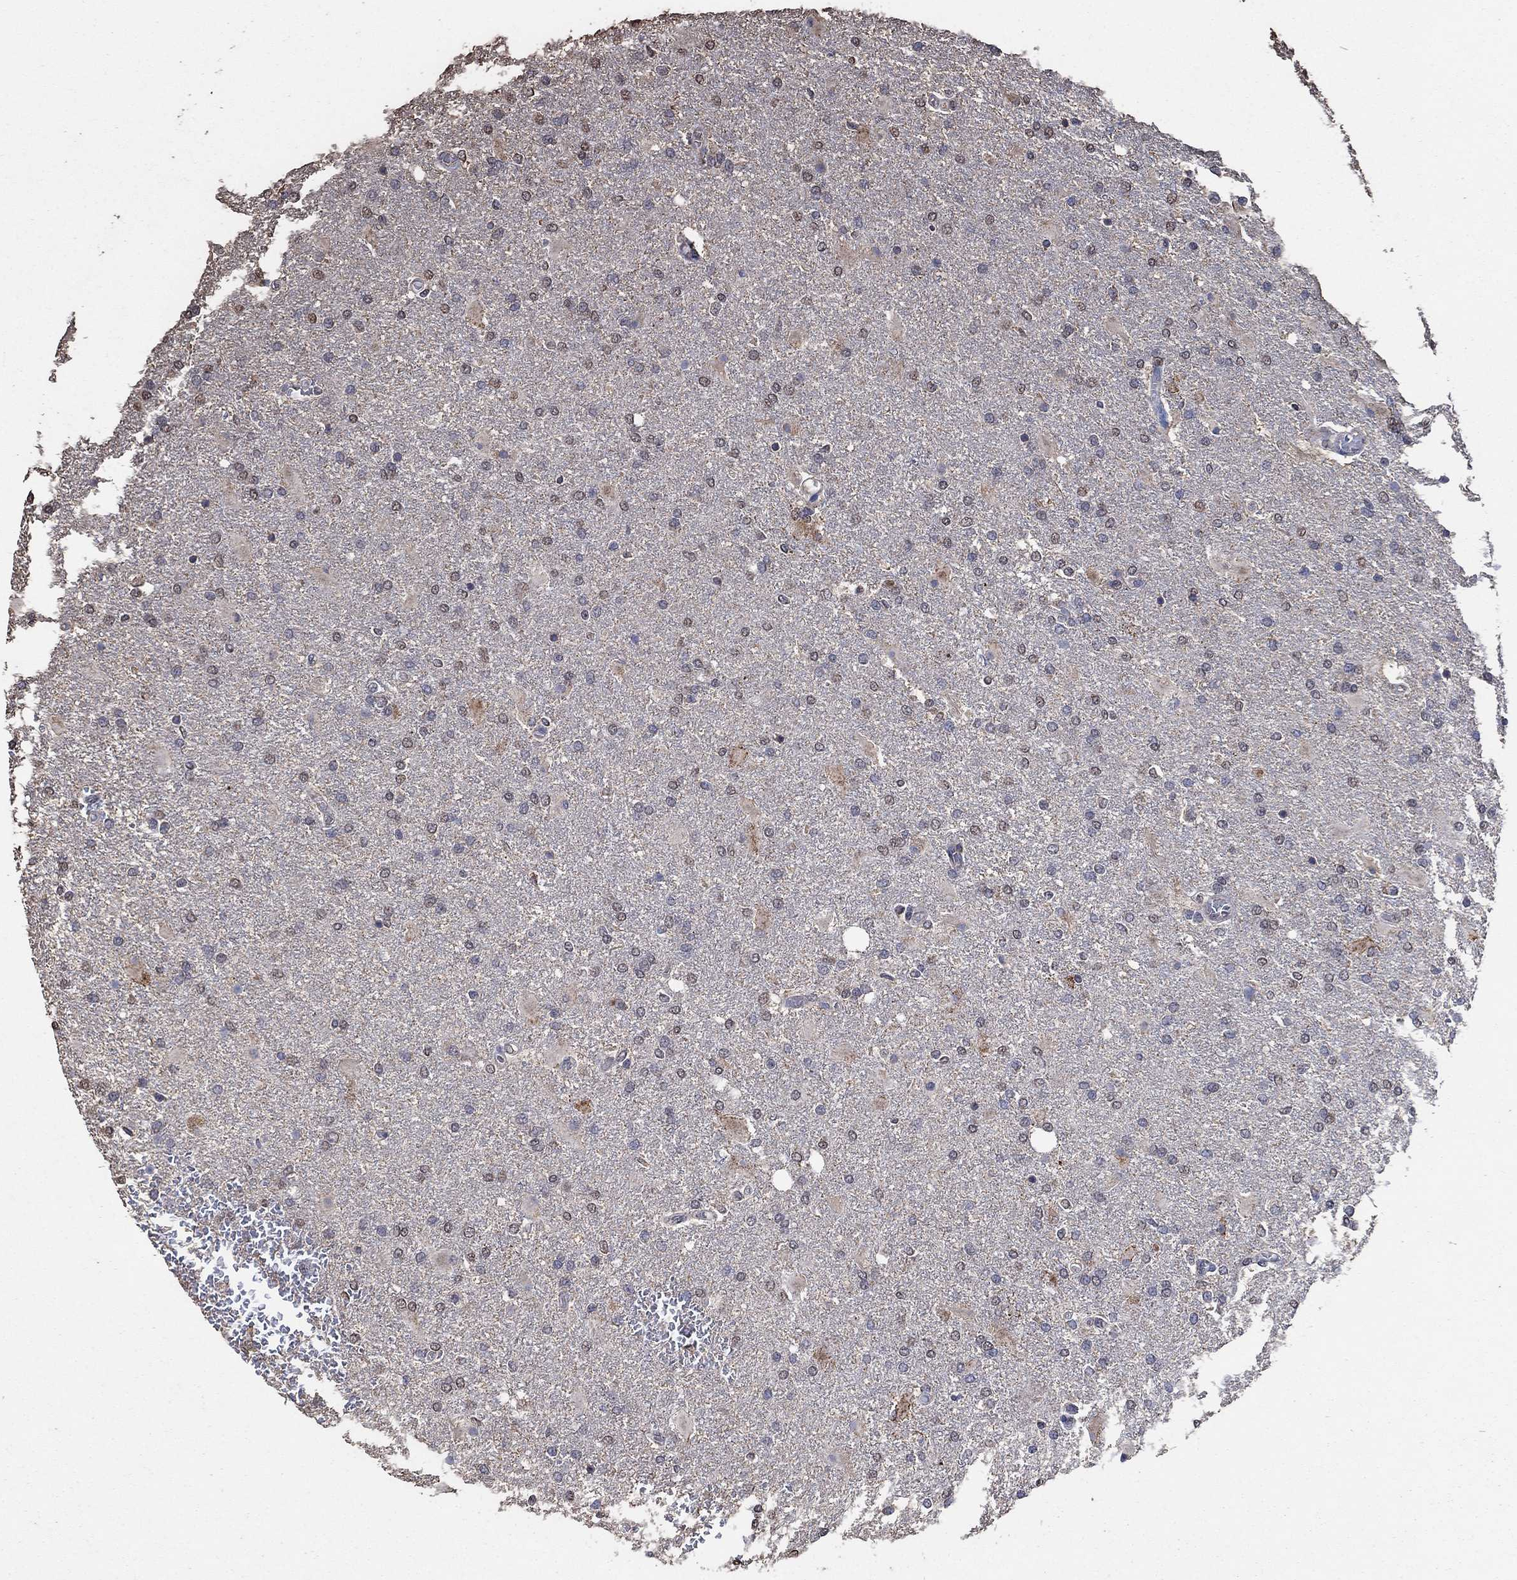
{"staining": {"intensity": "weak", "quantity": "25%-75%", "location": "nuclear"}, "tissue": "glioma", "cell_type": "Tumor cells", "image_type": "cancer", "snomed": [{"axis": "morphology", "description": "Glioma, malignant, High grade"}, {"axis": "topography", "description": "Cerebral cortex"}], "caption": "IHC histopathology image of neoplastic tissue: glioma stained using immunohistochemistry (IHC) exhibits low levels of weak protein expression localized specifically in the nuclear of tumor cells, appearing as a nuclear brown color.", "gene": "MRPS24", "patient": {"sex": "male", "age": 79}}